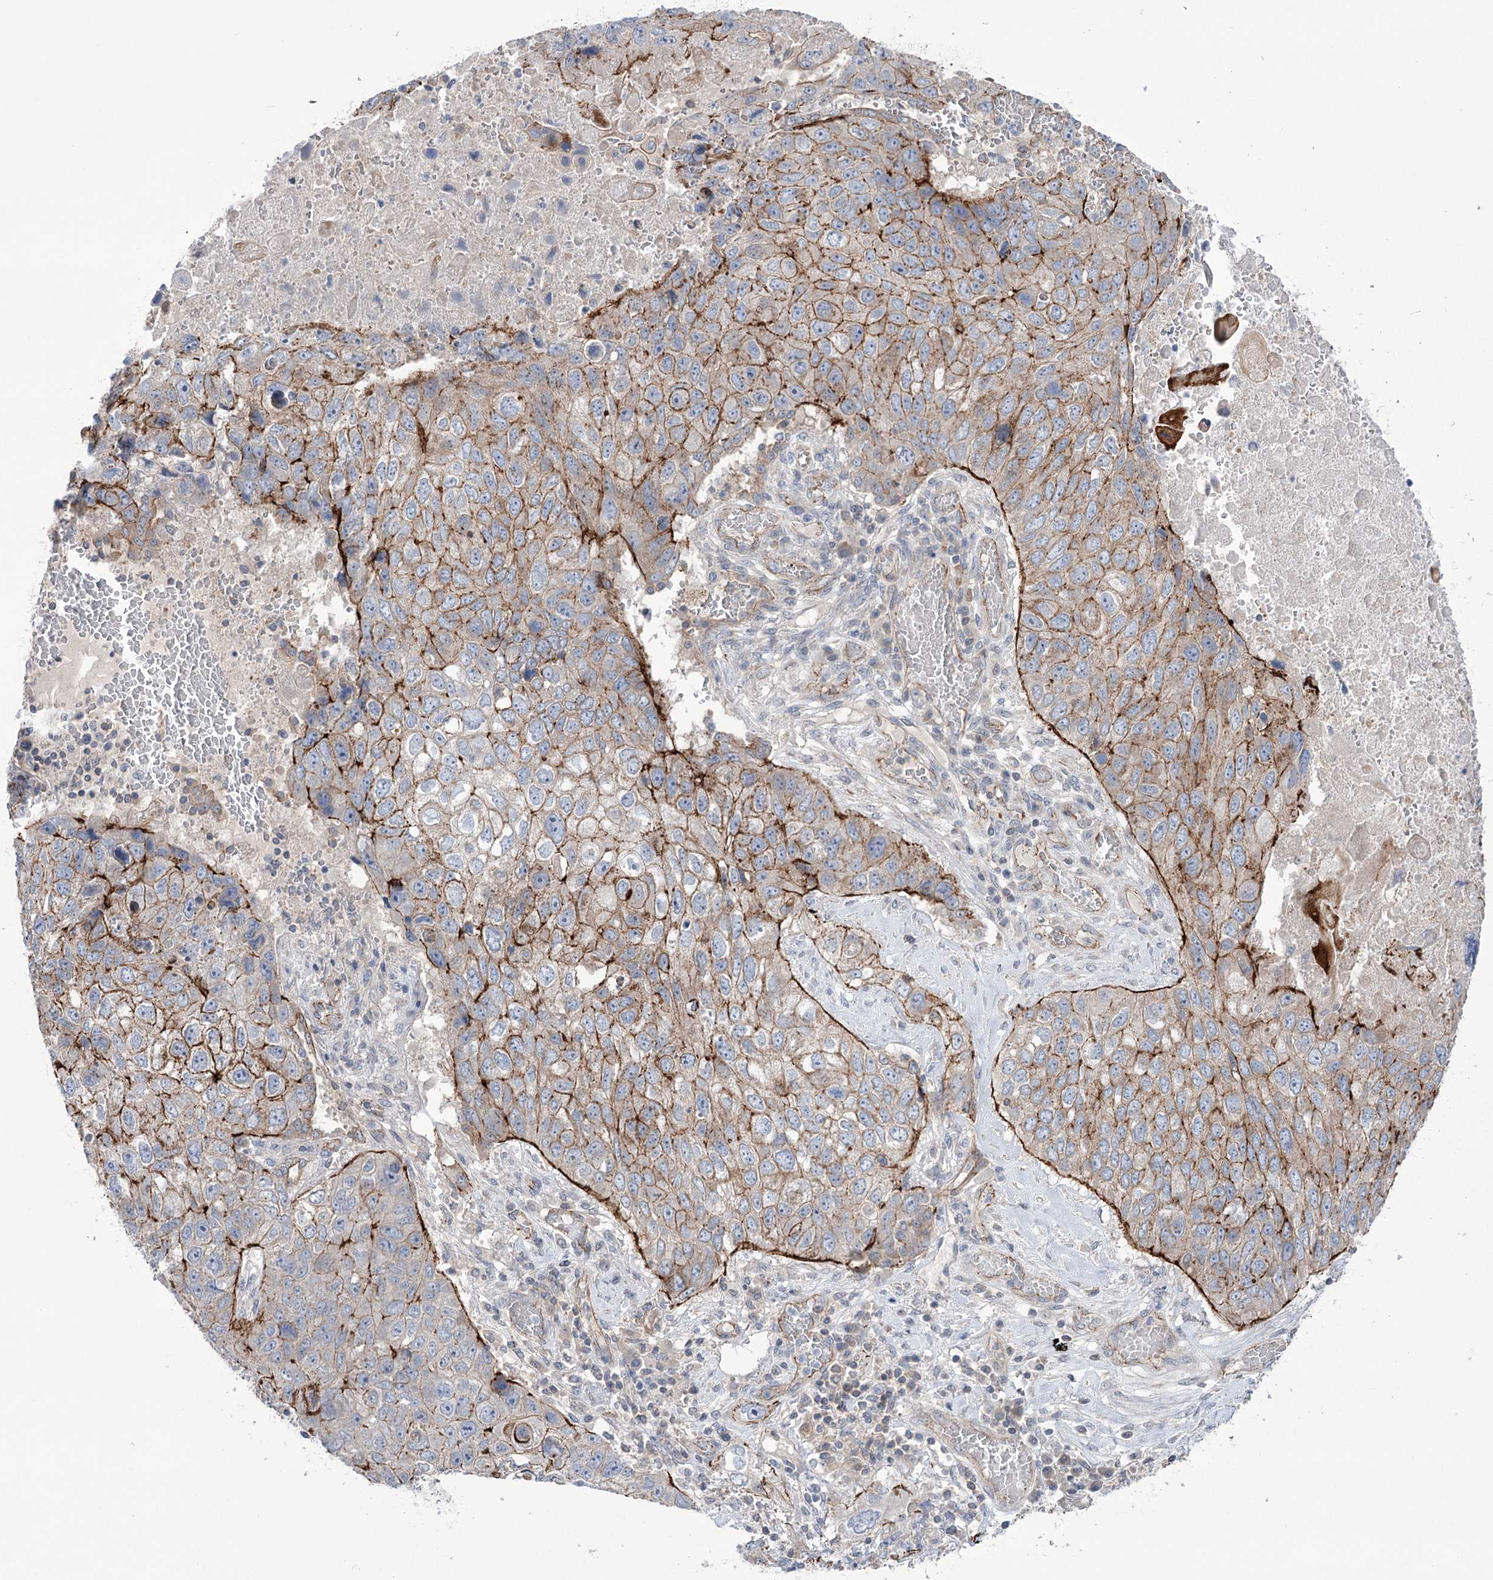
{"staining": {"intensity": "moderate", "quantity": "25%-75%", "location": "cytoplasmic/membranous"}, "tissue": "lung cancer", "cell_type": "Tumor cells", "image_type": "cancer", "snomed": [{"axis": "morphology", "description": "Squamous cell carcinoma, NOS"}, {"axis": "topography", "description": "Lung"}], "caption": "This photomicrograph shows lung cancer stained with immunohistochemistry to label a protein in brown. The cytoplasmic/membranous of tumor cells show moderate positivity for the protein. Nuclei are counter-stained blue.", "gene": "TRIM71", "patient": {"sex": "male", "age": 61}}